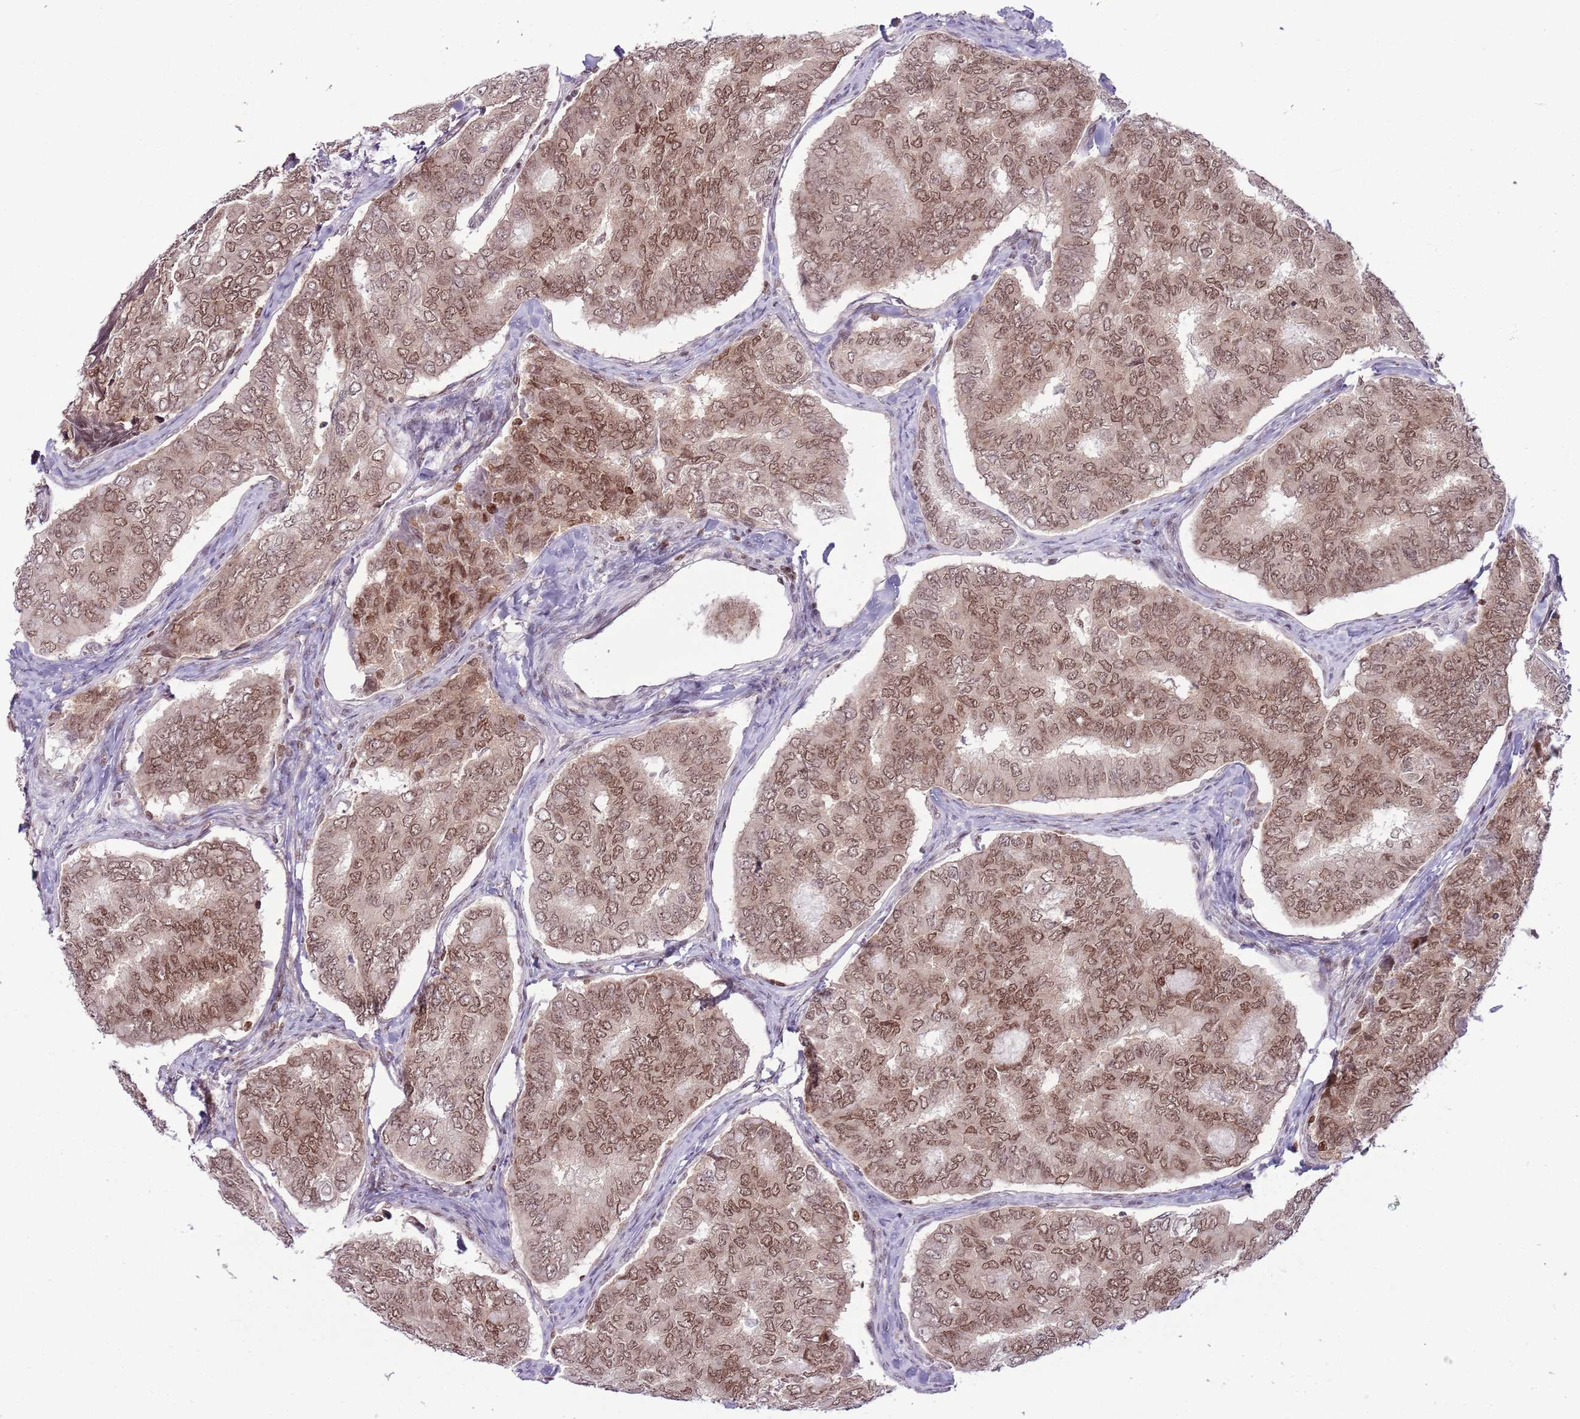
{"staining": {"intensity": "moderate", "quantity": ">75%", "location": "nuclear"}, "tissue": "thyroid cancer", "cell_type": "Tumor cells", "image_type": "cancer", "snomed": [{"axis": "morphology", "description": "Papillary adenocarcinoma, NOS"}, {"axis": "topography", "description": "Thyroid gland"}], "caption": "Protein expression analysis of human thyroid papillary adenocarcinoma reveals moderate nuclear positivity in approximately >75% of tumor cells.", "gene": "SELENOH", "patient": {"sex": "female", "age": 35}}